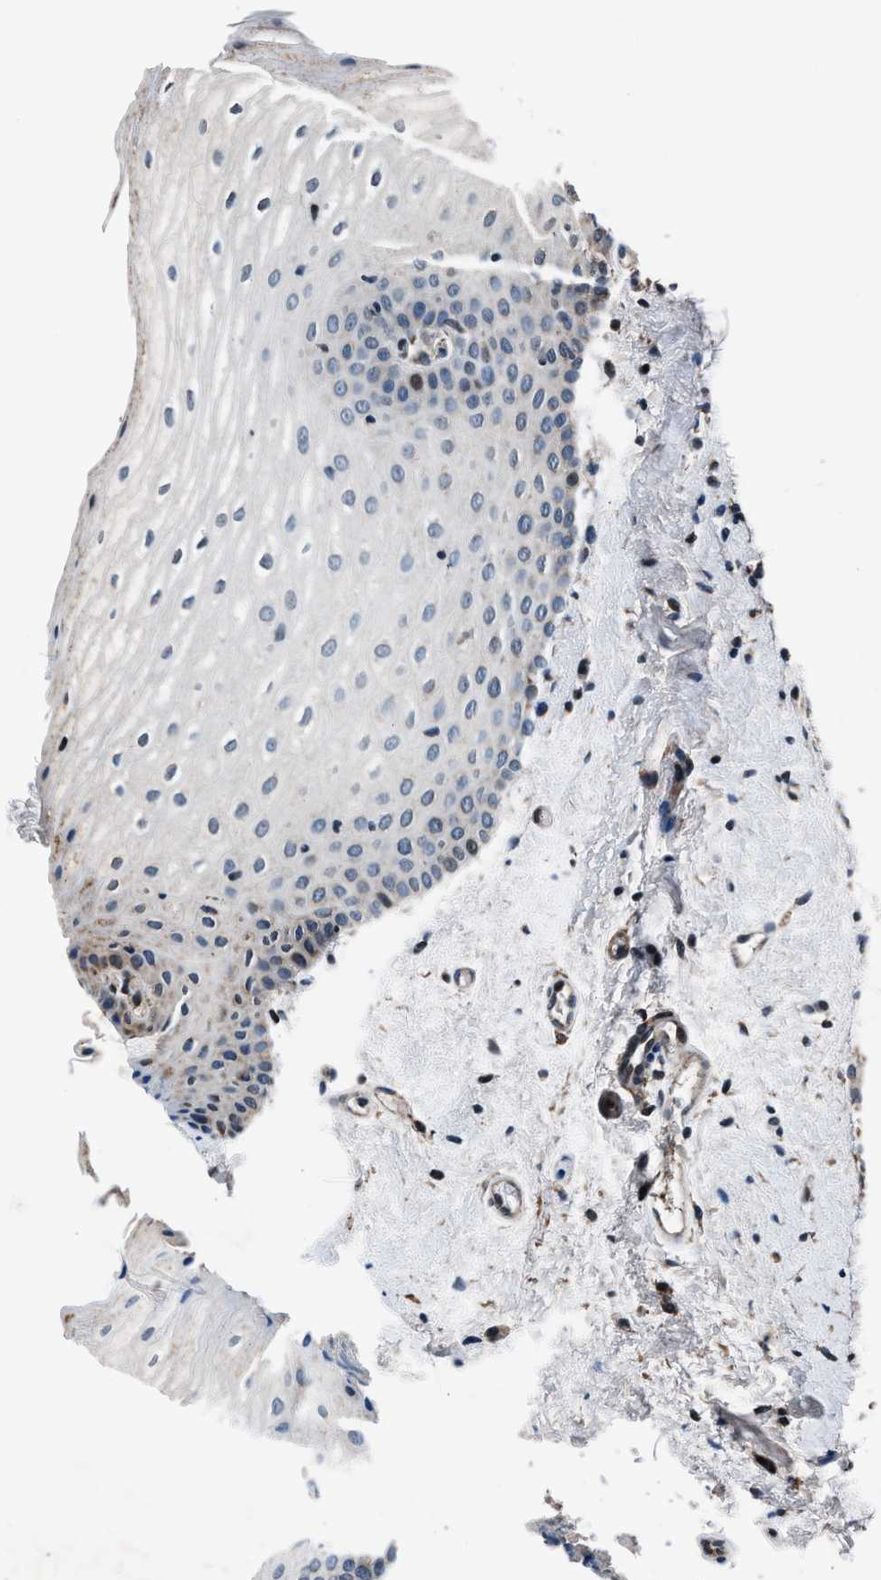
{"staining": {"intensity": "weak", "quantity": "<25%", "location": "cytoplasmic/membranous,nuclear"}, "tissue": "oral mucosa", "cell_type": "Squamous epithelial cells", "image_type": "normal", "snomed": [{"axis": "morphology", "description": "Normal tissue, NOS"}, {"axis": "topography", "description": "Skin"}, {"axis": "topography", "description": "Oral tissue"}], "caption": "This photomicrograph is of normal oral mucosa stained with IHC to label a protein in brown with the nuclei are counter-stained blue. There is no positivity in squamous epithelial cells.", "gene": "PRRC2B", "patient": {"sex": "male", "age": 84}}